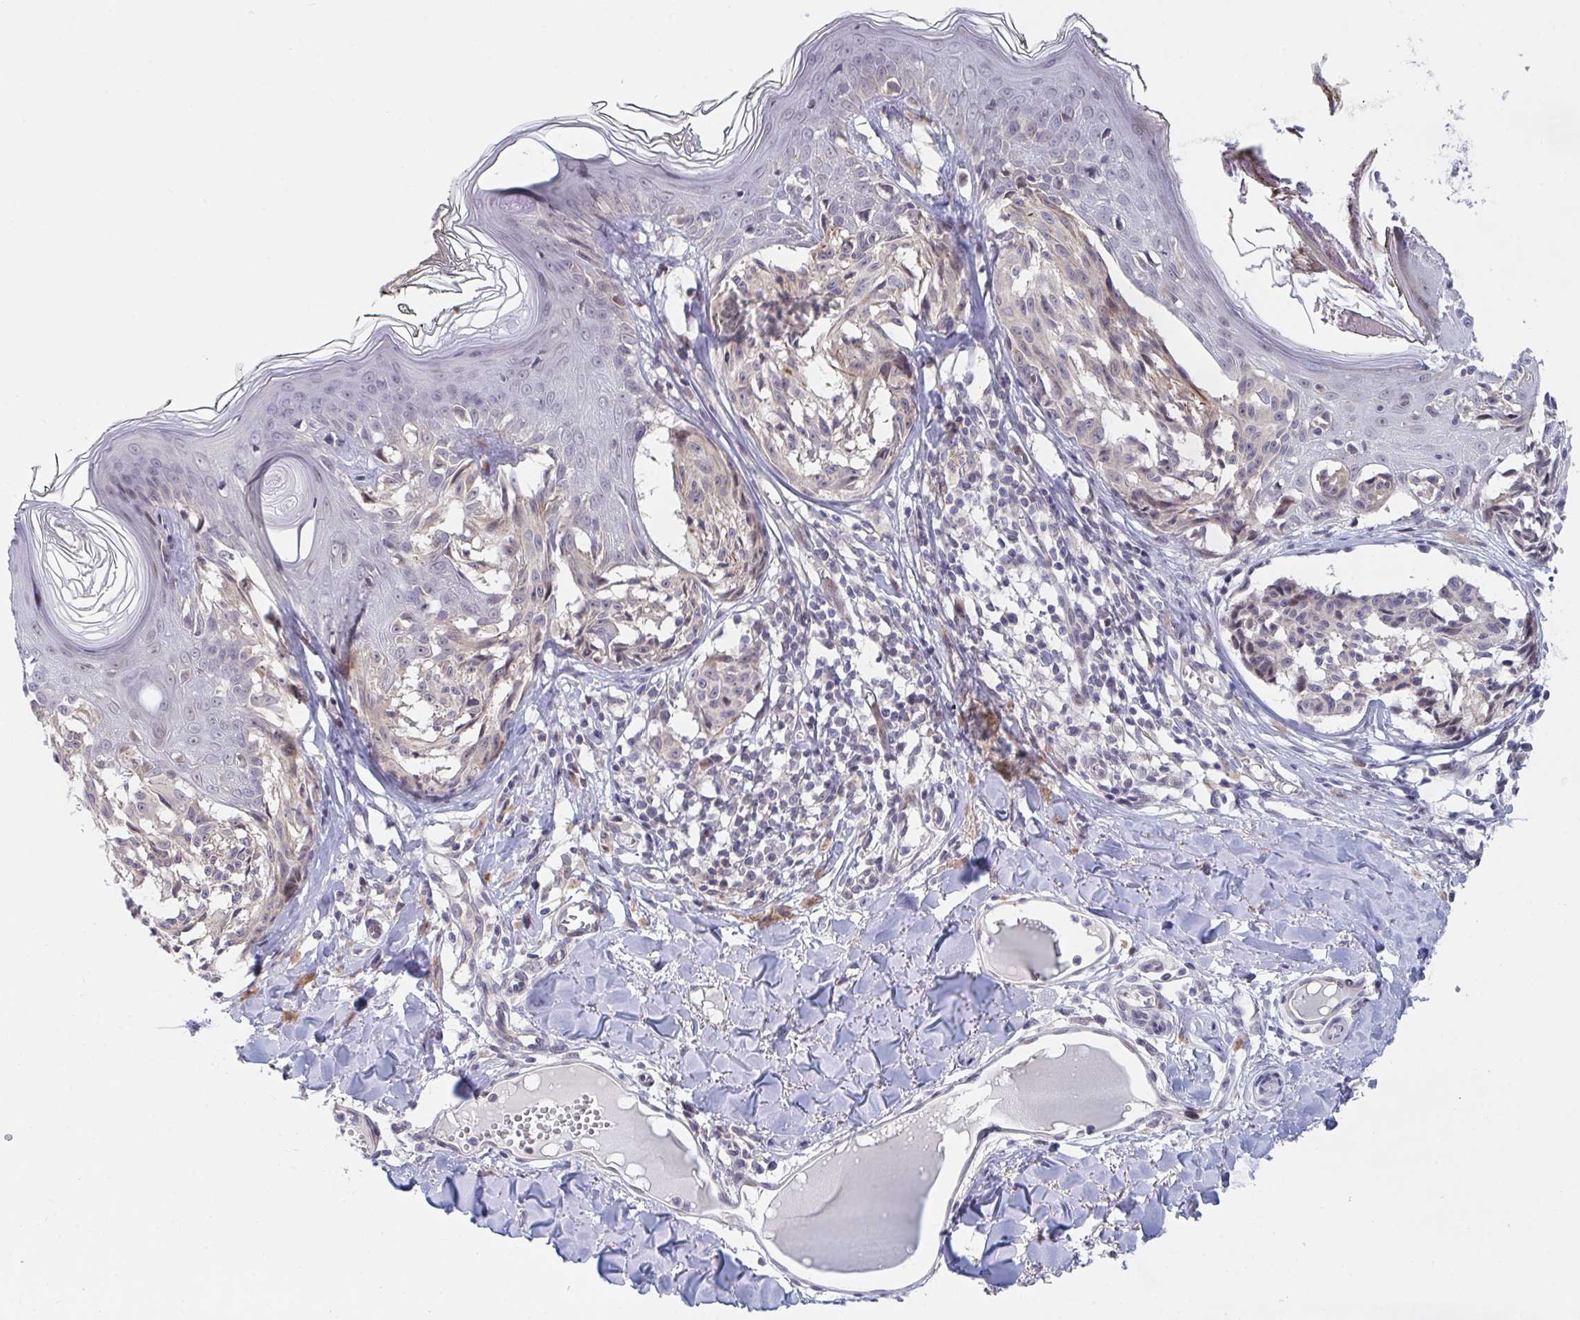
{"staining": {"intensity": "negative", "quantity": "none", "location": "none"}, "tissue": "melanoma", "cell_type": "Tumor cells", "image_type": "cancer", "snomed": [{"axis": "morphology", "description": "Malignant melanoma, NOS"}, {"axis": "topography", "description": "Skin"}], "caption": "The immunohistochemistry photomicrograph has no significant expression in tumor cells of malignant melanoma tissue.", "gene": "FAM156B", "patient": {"sex": "female", "age": 43}}